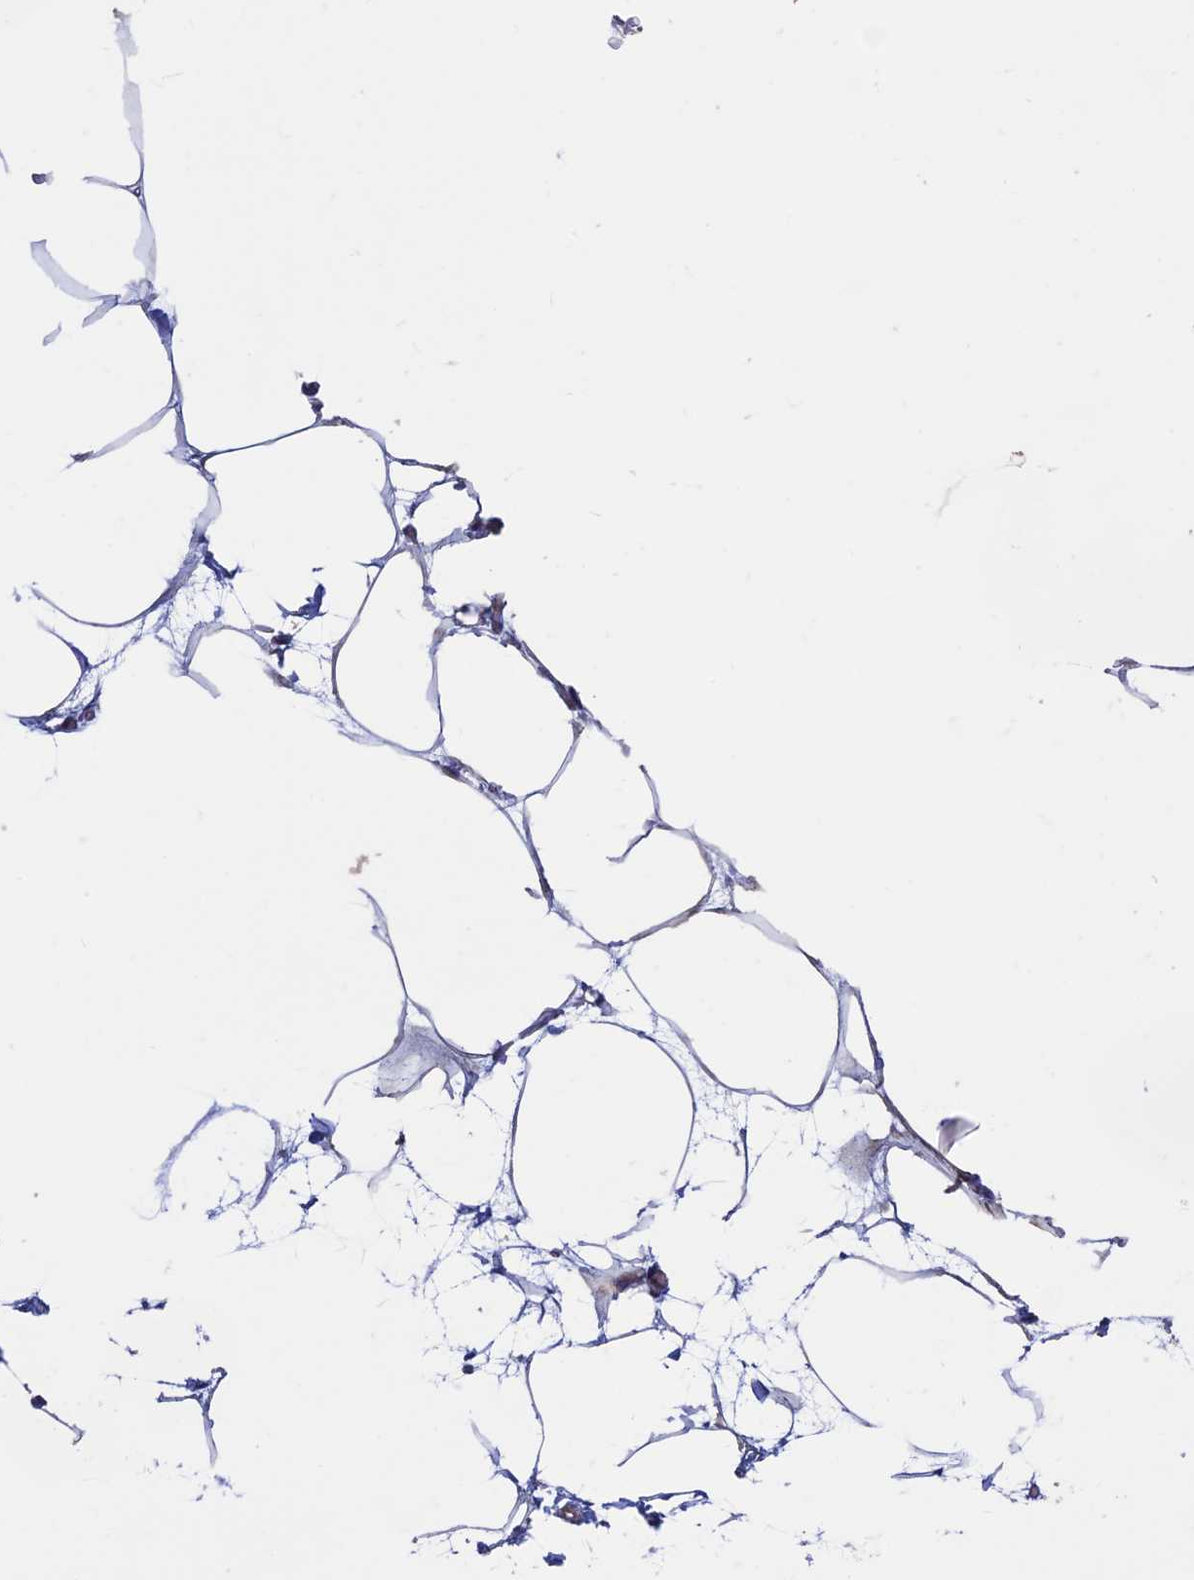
{"staining": {"intensity": "negative", "quantity": "none", "location": "none"}, "tissue": "breast", "cell_type": "Adipocytes", "image_type": "normal", "snomed": [{"axis": "morphology", "description": "Normal tissue, NOS"}, {"axis": "topography", "description": "Breast"}], "caption": "The IHC photomicrograph has no significant expression in adipocytes of breast. (DAB (3,3'-diaminobenzidine) IHC, high magnification).", "gene": "DNM1L", "patient": {"sex": "female", "age": 62}}